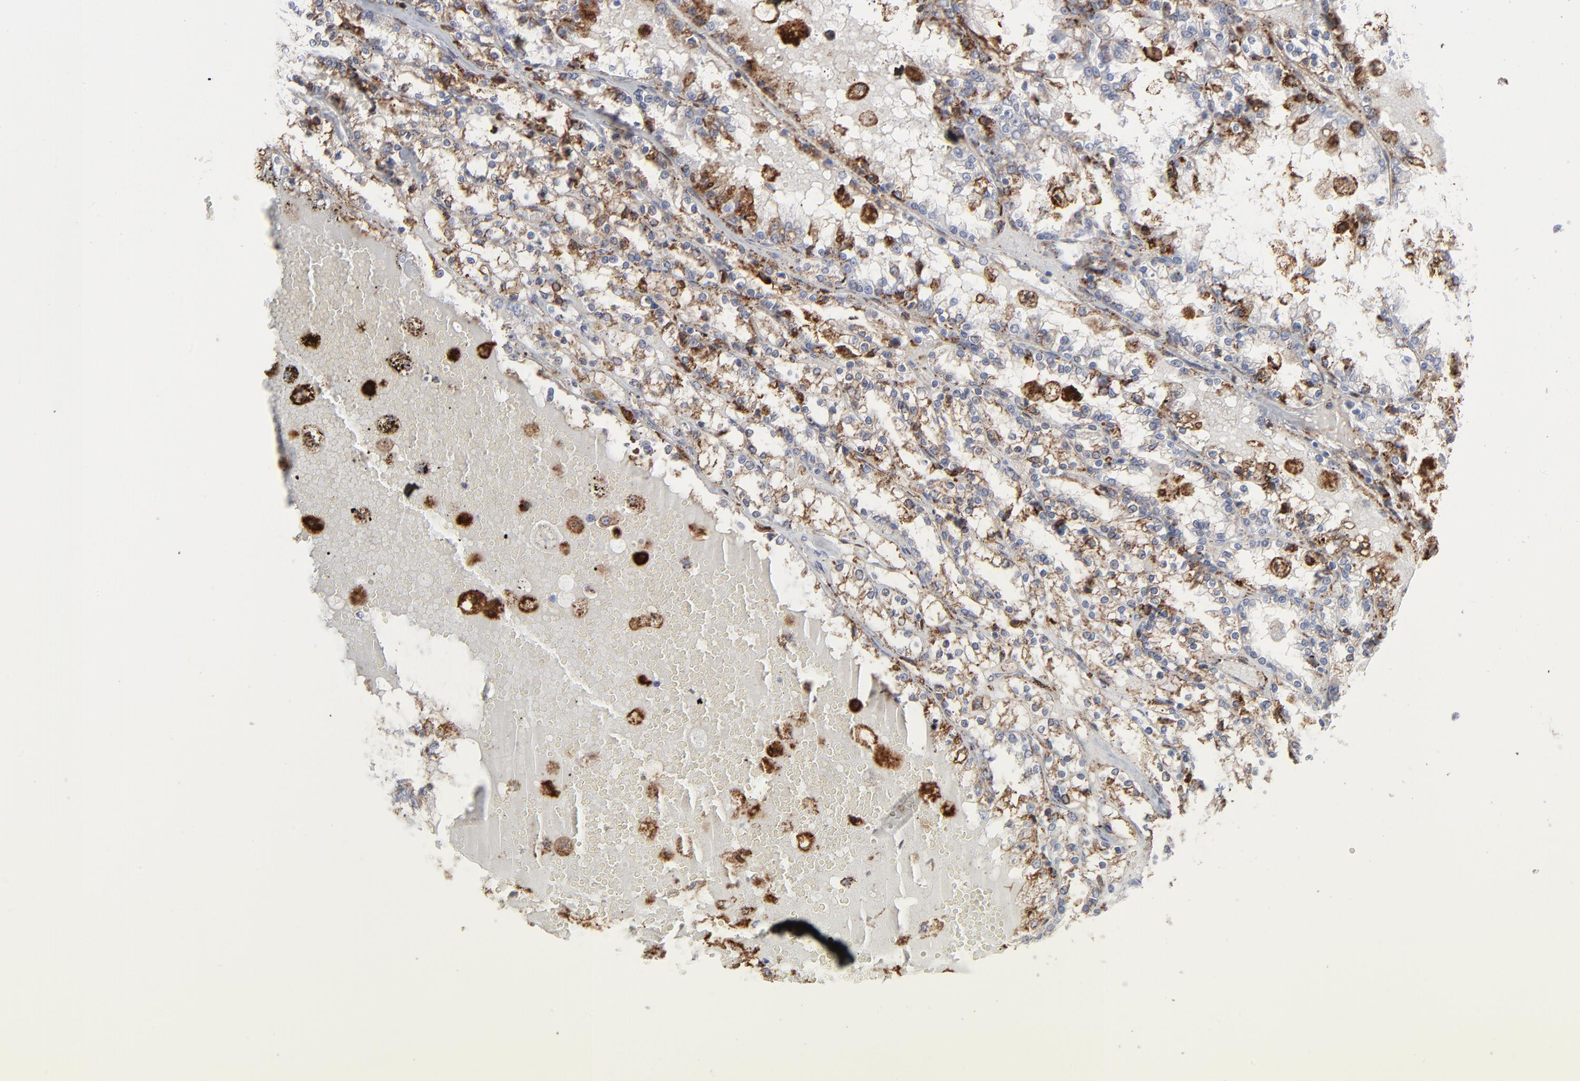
{"staining": {"intensity": "moderate", "quantity": "25%-75%", "location": "cytoplasmic/membranous"}, "tissue": "renal cancer", "cell_type": "Tumor cells", "image_type": "cancer", "snomed": [{"axis": "morphology", "description": "Adenocarcinoma, NOS"}, {"axis": "topography", "description": "Kidney"}], "caption": "Human renal cancer (adenocarcinoma) stained with a protein marker displays moderate staining in tumor cells.", "gene": "ANXA5", "patient": {"sex": "female", "age": 56}}